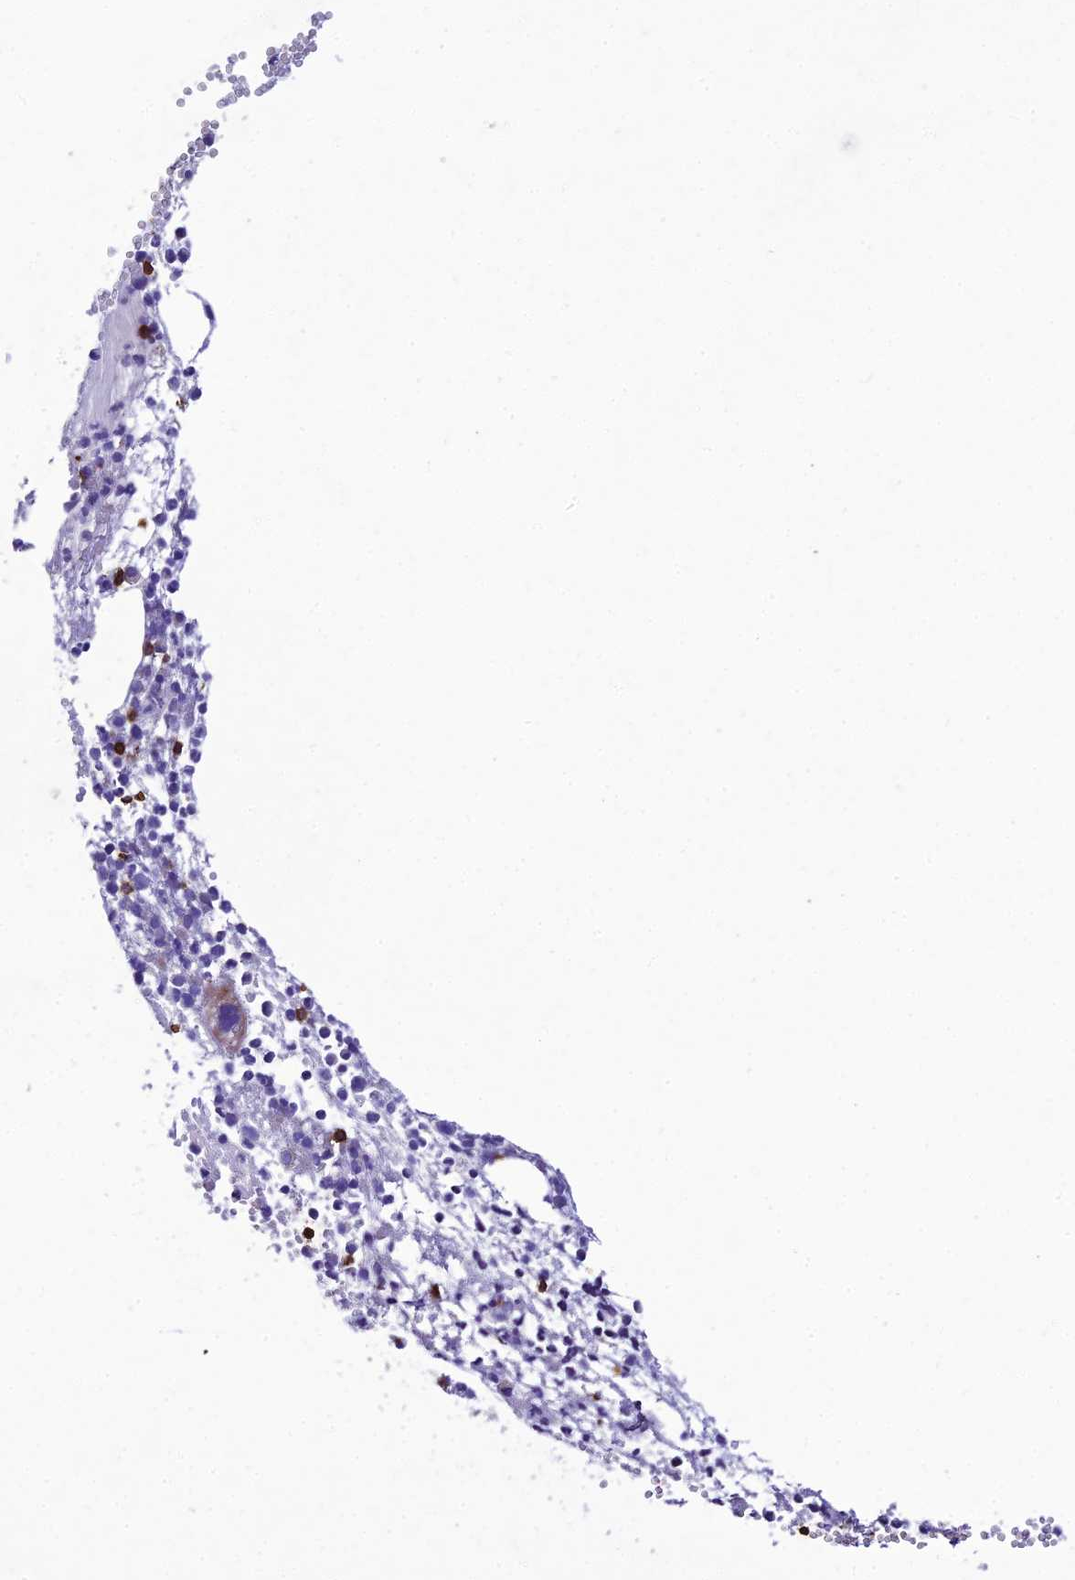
{"staining": {"intensity": "strong", "quantity": "<25%", "location": "cytoplasmic/membranous"}, "tissue": "bone marrow", "cell_type": "Hematopoietic cells", "image_type": "normal", "snomed": [{"axis": "morphology", "description": "Normal tissue, NOS"}, {"axis": "topography", "description": "Bone marrow"}], "caption": "Protein expression analysis of normal bone marrow shows strong cytoplasmic/membranous staining in approximately <25% of hematopoietic cells.", "gene": "PTPRCAP", "patient": {"sex": "female", "age": 77}}